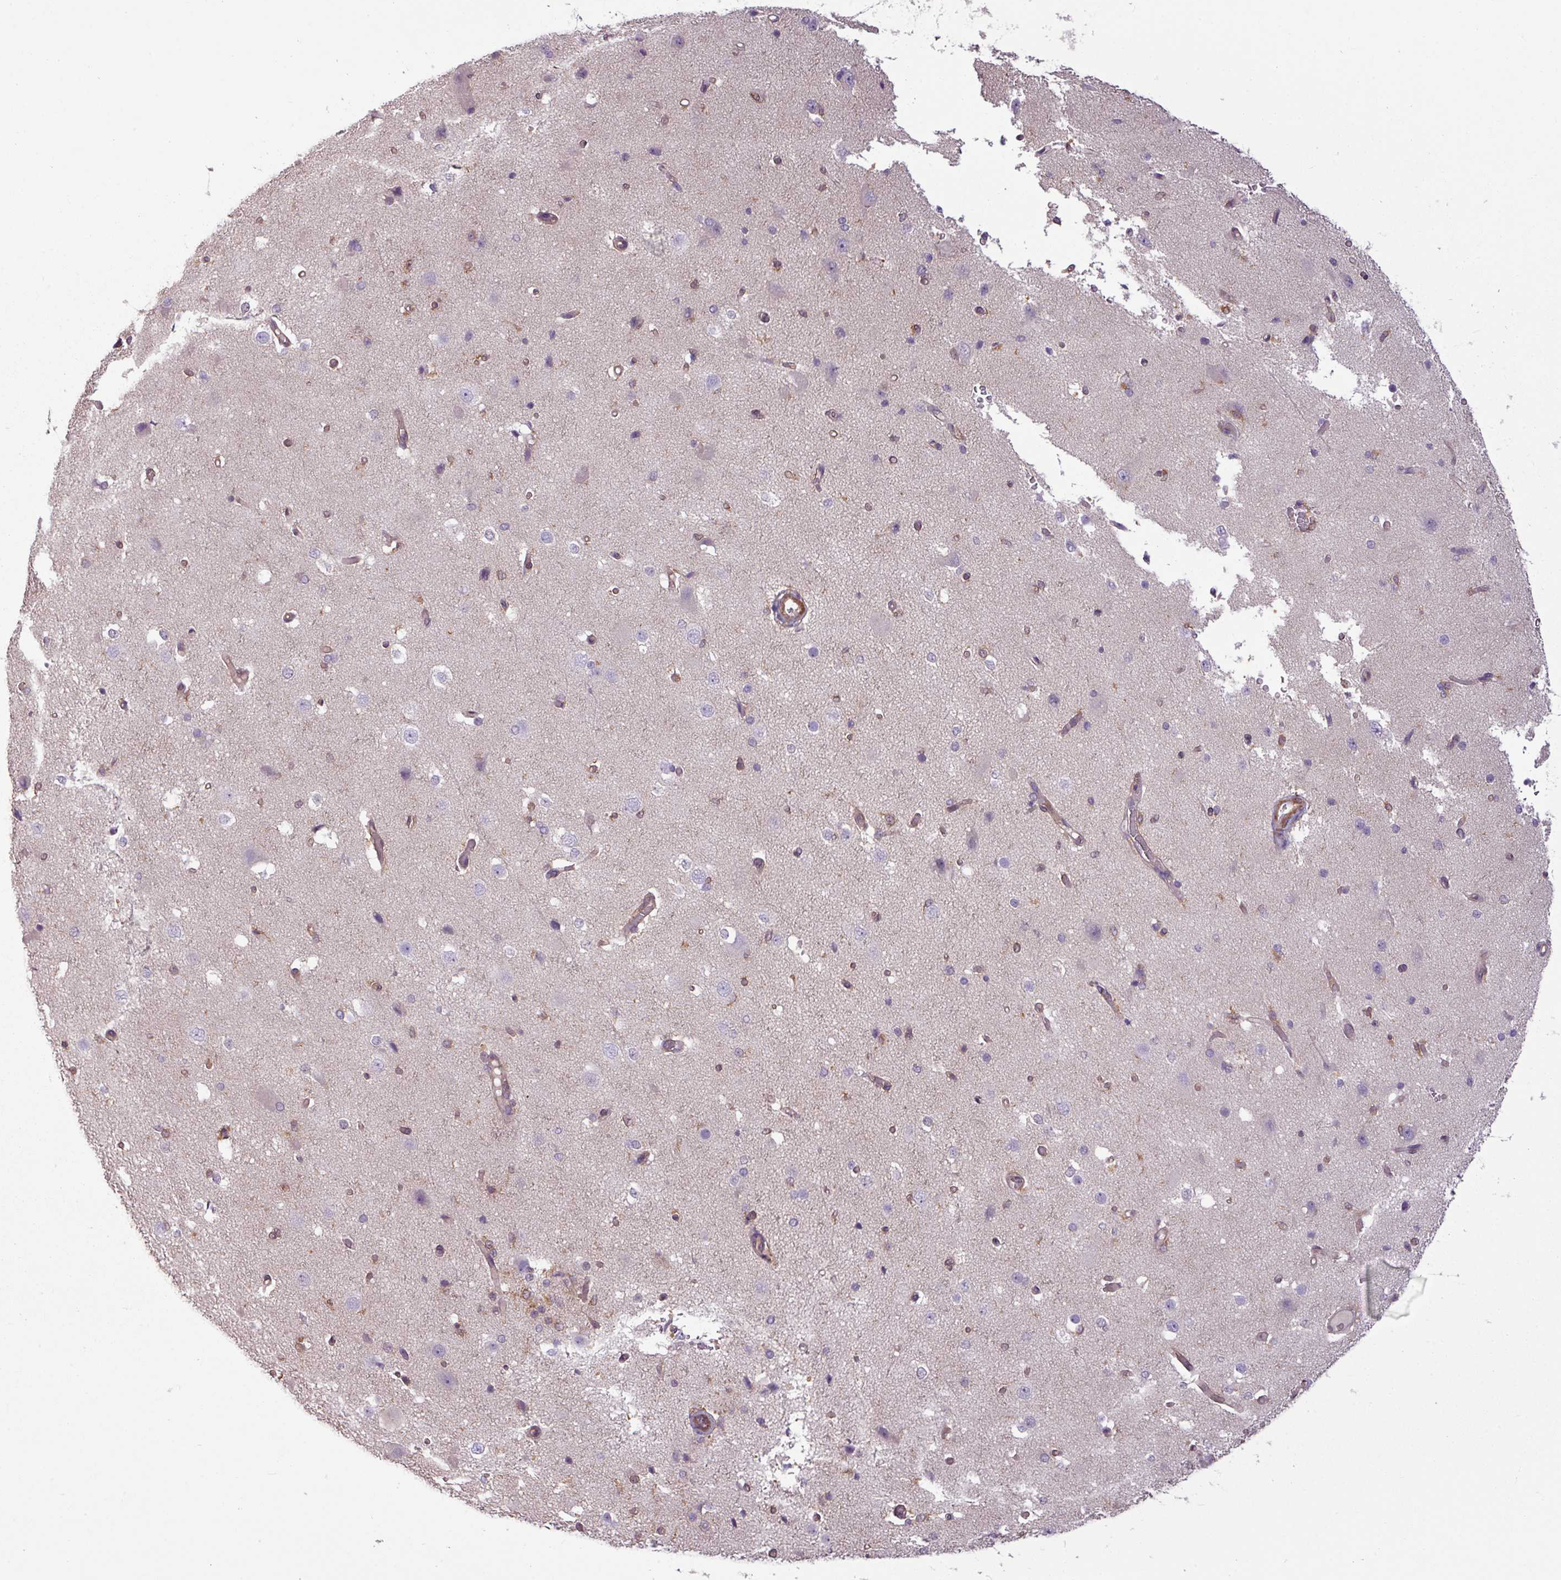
{"staining": {"intensity": "moderate", "quantity": "25%-75%", "location": "cytoplasmic/membranous"}, "tissue": "cerebral cortex", "cell_type": "Endothelial cells", "image_type": "normal", "snomed": [{"axis": "morphology", "description": "Normal tissue, NOS"}, {"axis": "morphology", "description": "Inflammation, NOS"}, {"axis": "topography", "description": "Cerebral cortex"}], "caption": "Immunohistochemistry (DAB (3,3'-diaminobenzidine)) staining of normal human cerebral cortex demonstrates moderate cytoplasmic/membranous protein staining in approximately 25%-75% of endothelial cells. The staining is performed using DAB brown chromogen to label protein expression. The nuclei are counter-stained blue using hematoxylin.", "gene": "SH3BGRL", "patient": {"sex": "male", "age": 6}}